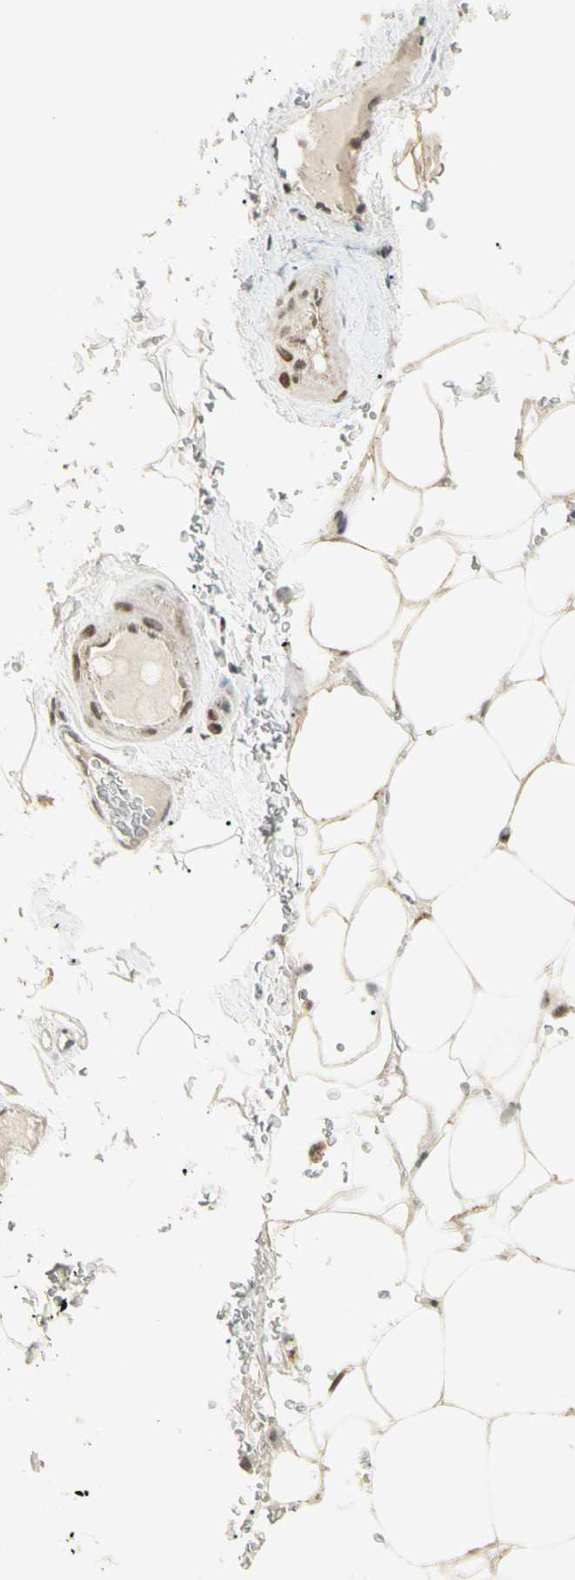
{"staining": {"intensity": "moderate", "quantity": ">75%", "location": "cytoplasmic/membranous,nuclear"}, "tissue": "adipose tissue", "cell_type": "Adipocytes", "image_type": "normal", "snomed": [{"axis": "morphology", "description": "Normal tissue, NOS"}, {"axis": "topography", "description": "Peripheral nerve tissue"}], "caption": "Moderate cytoplasmic/membranous,nuclear expression for a protein is present in approximately >75% of adipocytes of benign adipose tissue using IHC.", "gene": "ZBTB4", "patient": {"sex": "male", "age": 70}}